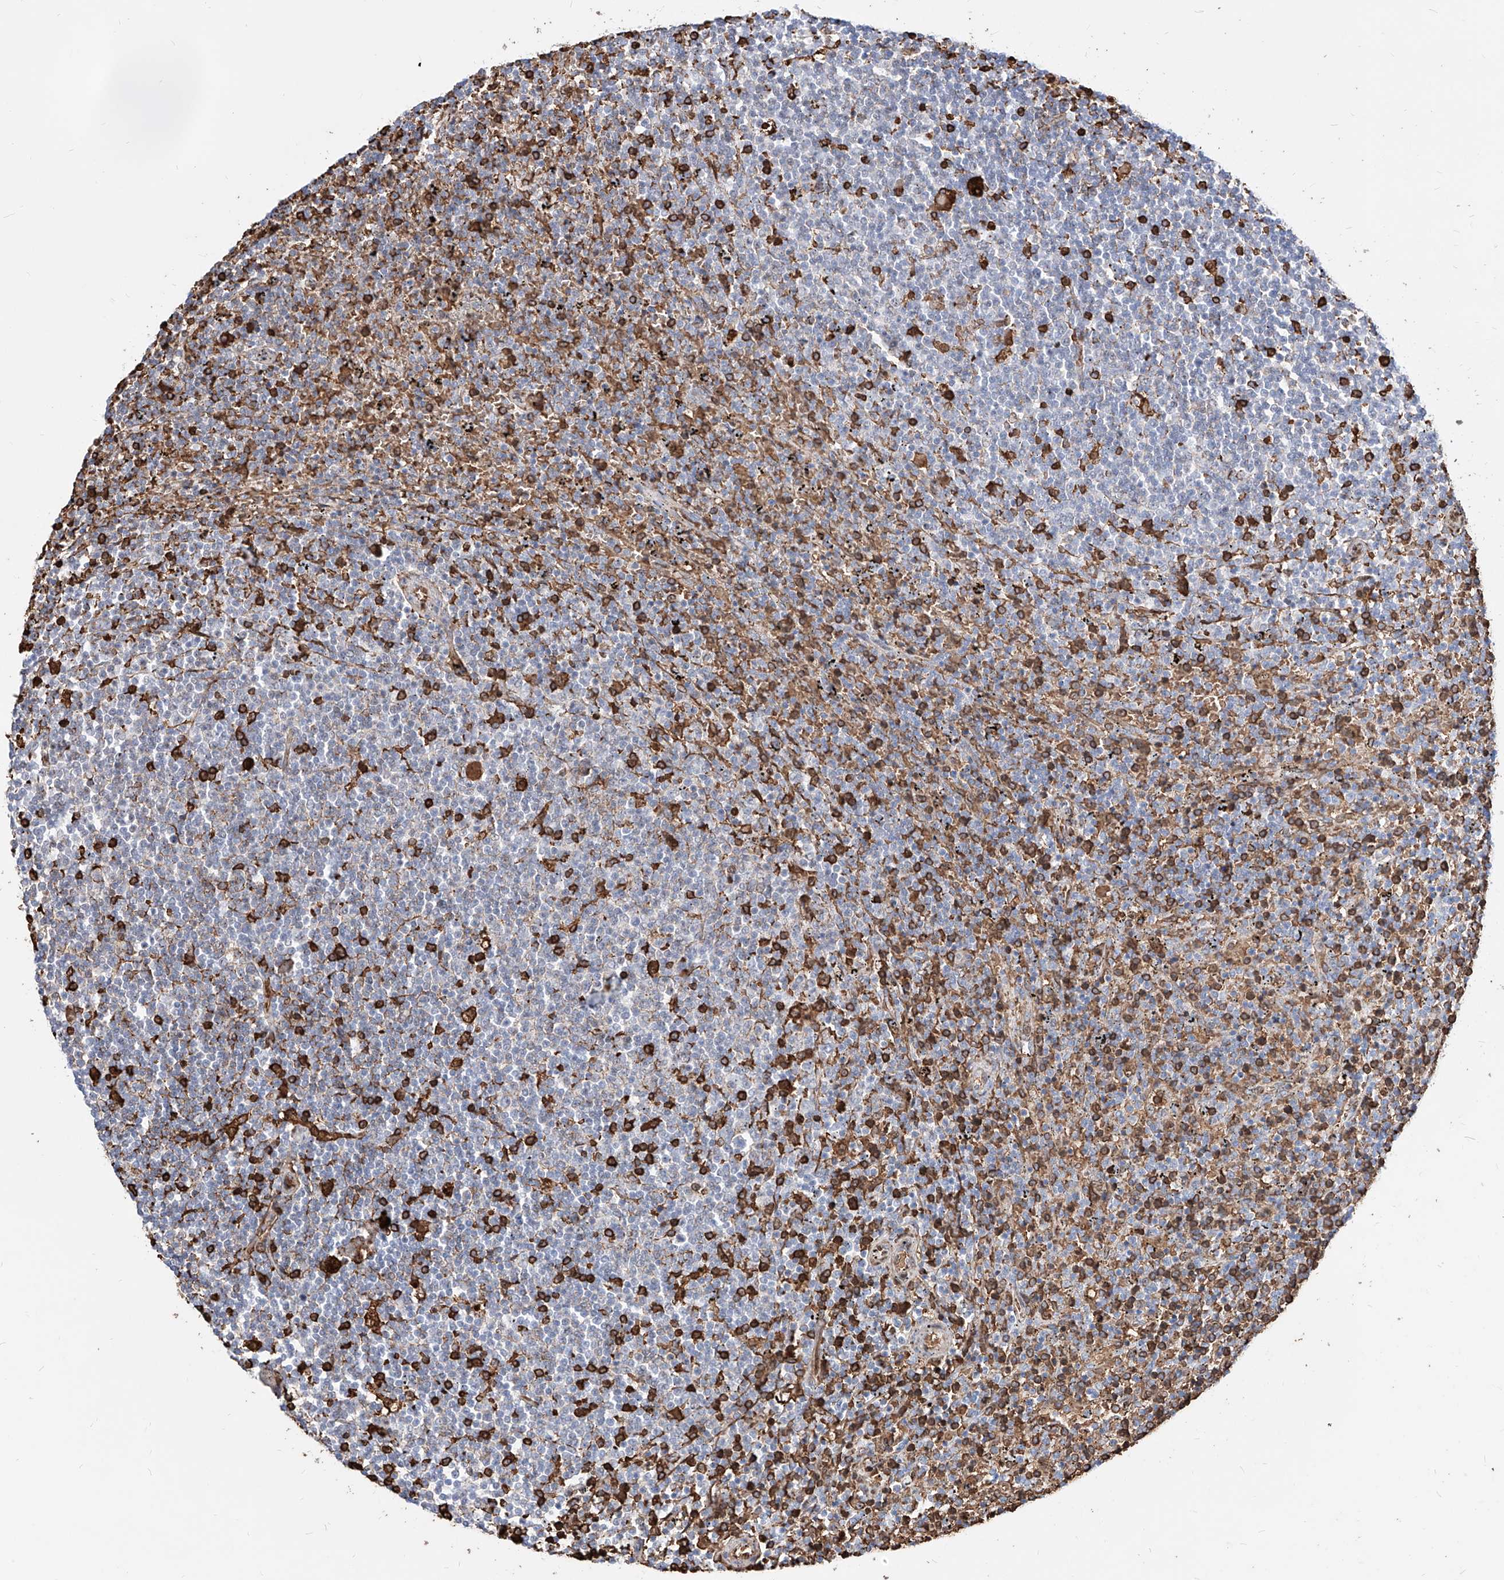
{"staining": {"intensity": "moderate", "quantity": "<25%", "location": "cytoplasmic/membranous"}, "tissue": "lymphoma", "cell_type": "Tumor cells", "image_type": "cancer", "snomed": [{"axis": "morphology", "description": "Malignant lymphoma, non-Hodgkin's type, Low grade"}, {"axis": "topography", "description": "Spleen"}], "caption": "Immunohistochemical staining of malignant lymphoma, non-Hodgkin's type (low-grade) demonstrates low levels of moderate cytoplasmic/membranous positivity in approximately <25% of tumor cells.", "gene": "ZFP42", "patient": {"sex": "female", "age": 50}}